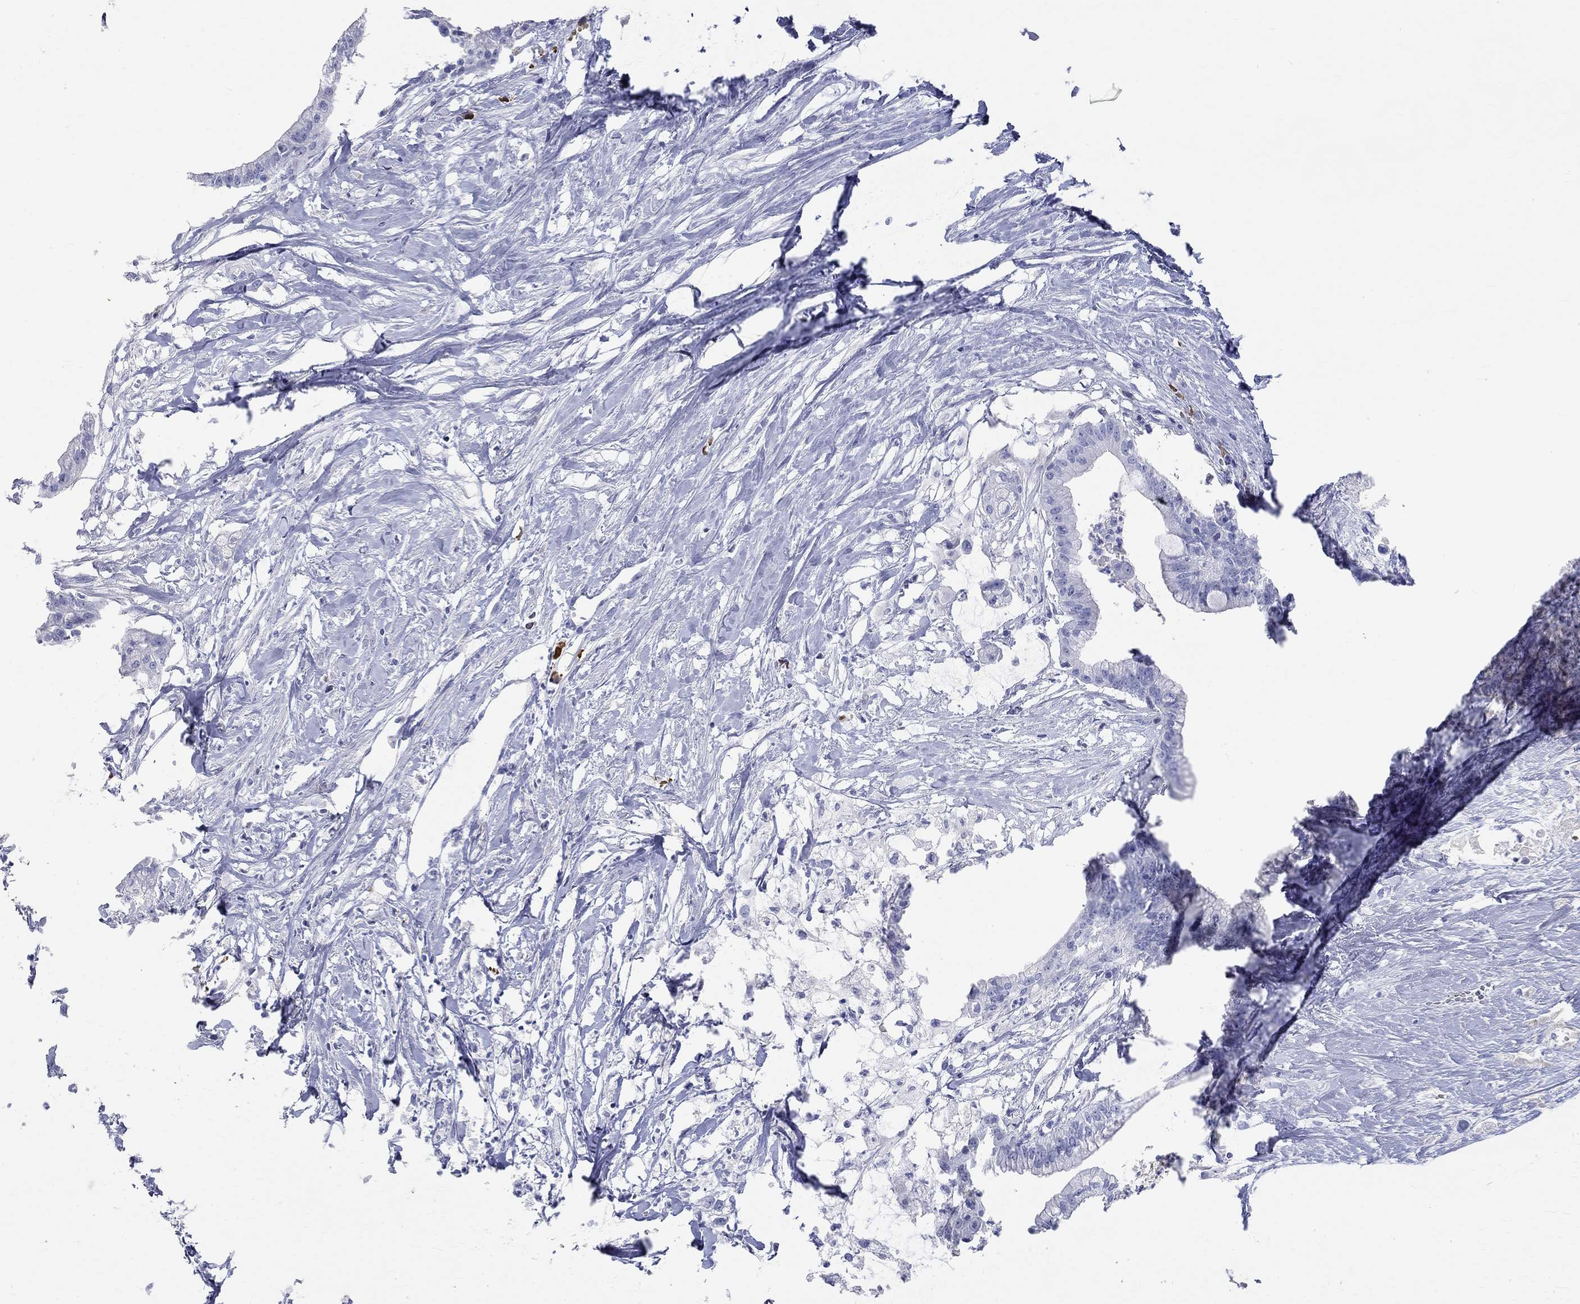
{"staining": {"intensity": "negative", "quantity": "none", "location": "none"}, "tissue": "pancreatic cancer", "cell_type": "Tumor cells", "image_type": "cancer", "snomed": [{"axis": "morphology", "description": "Normal tissue, NOS"}, {"axis": "morphology", "description": "Adenocarcinoma, NOS"}, {"axis": "topography", "description": "Pancreas"}], "caption": "This is an immunohistochemistry (IHC) photomicrograph of human pancreatic cancer (adenocarcinoma). There is no expression in tumor cells.", "gene": "PHOX2B", "patient": {"sex": "female", "age": 58}}